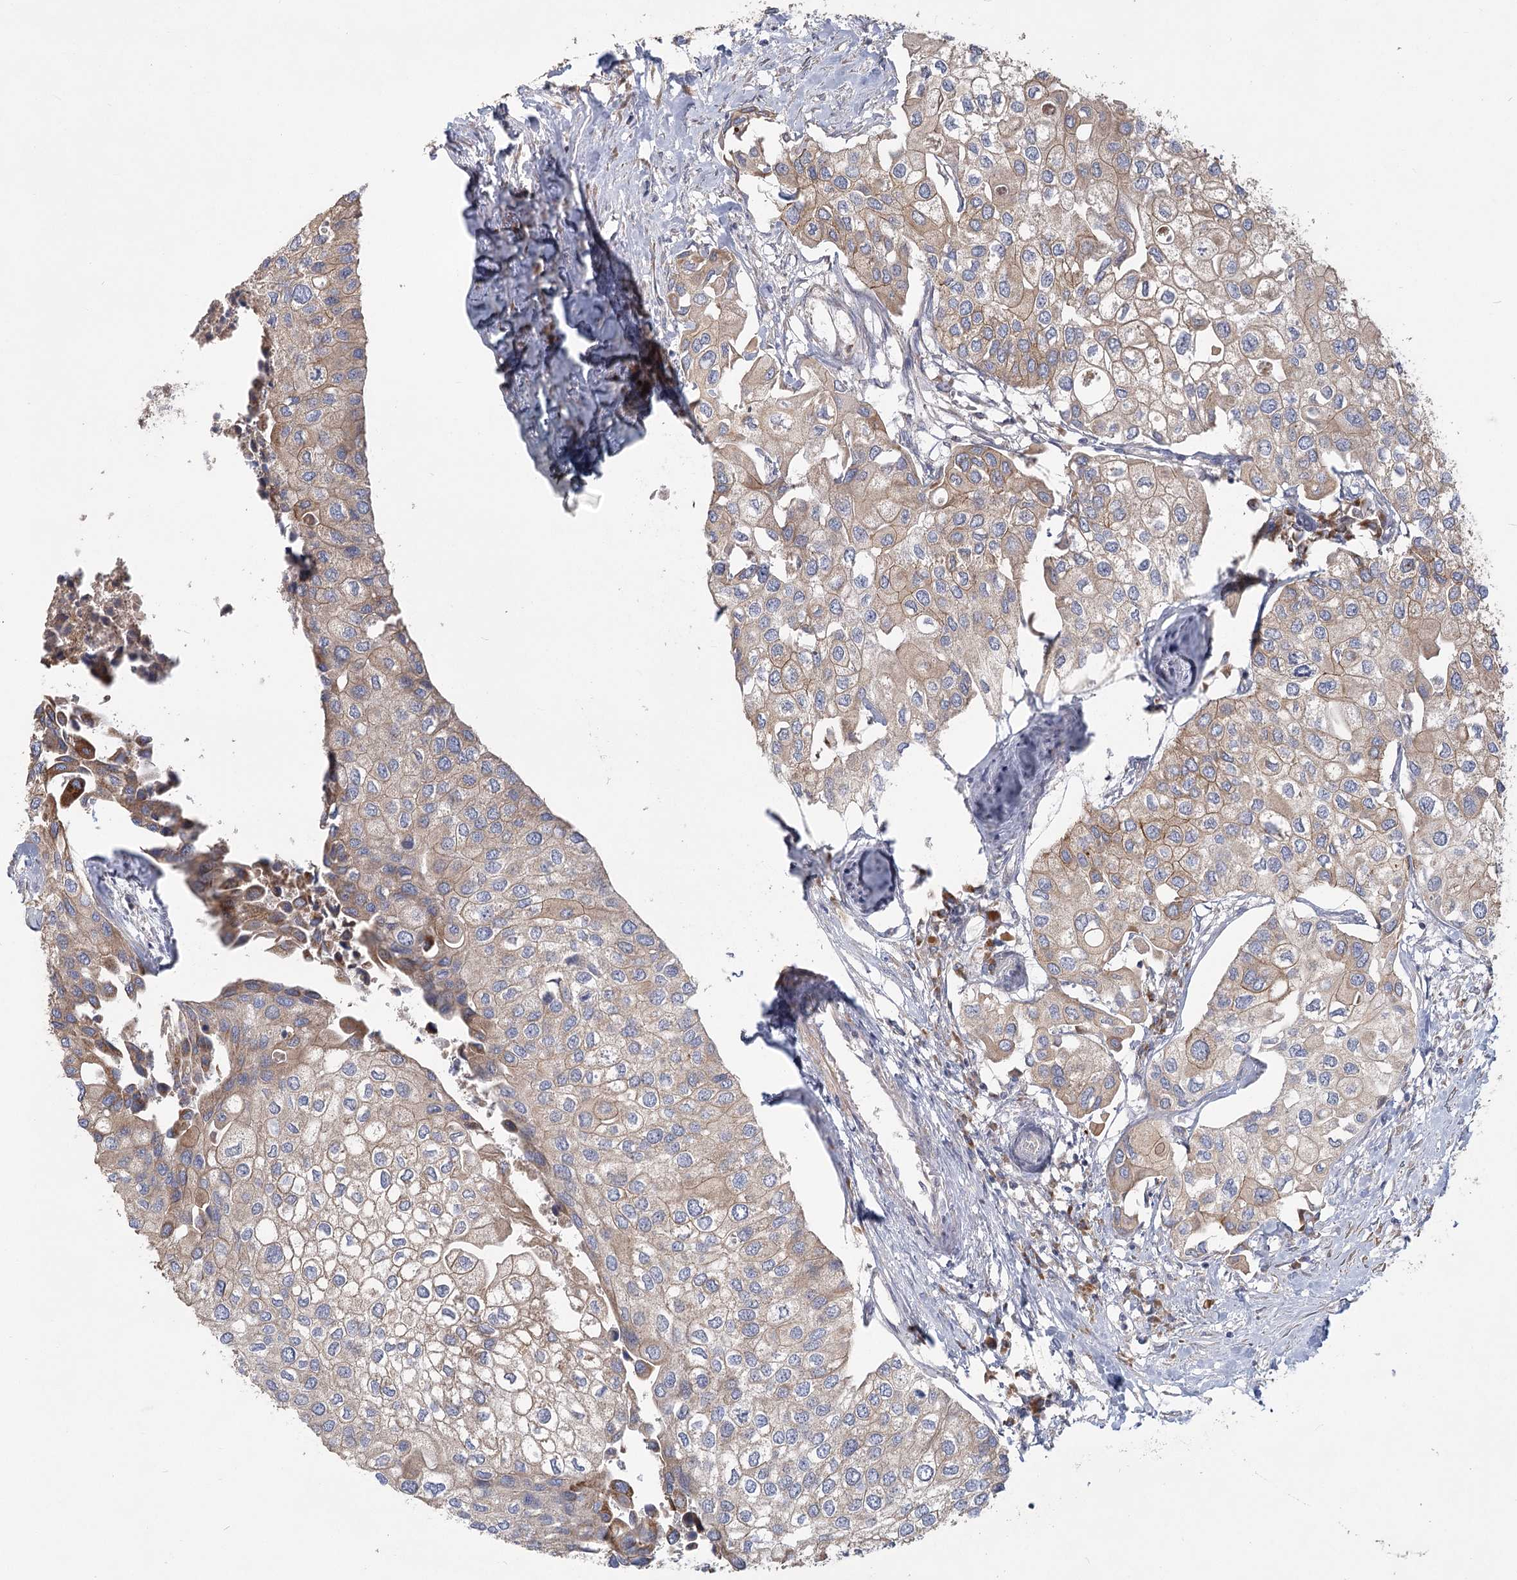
{"staining": {"intensity": "weak", "quantity": ">75%", "location": "cytoplasmic/membranous"}, "tissue": "urothelial cancer", "cell_type": "Tumor cells", "image_type": "cancer", "snomed": [{"axis": "morphology", "description": "Urothelial carcinoma, High grade"}, {"axis": "topography", "description": "Urinary bladder"}], "caption": "The histopathology image shows a brown stain indicating the presence of a protein in the cytoplasmic/membranous of tumor cells in urothelial cancer.", "gene": "CNTLN", "patient": {"sex": "male", "age": 64}}